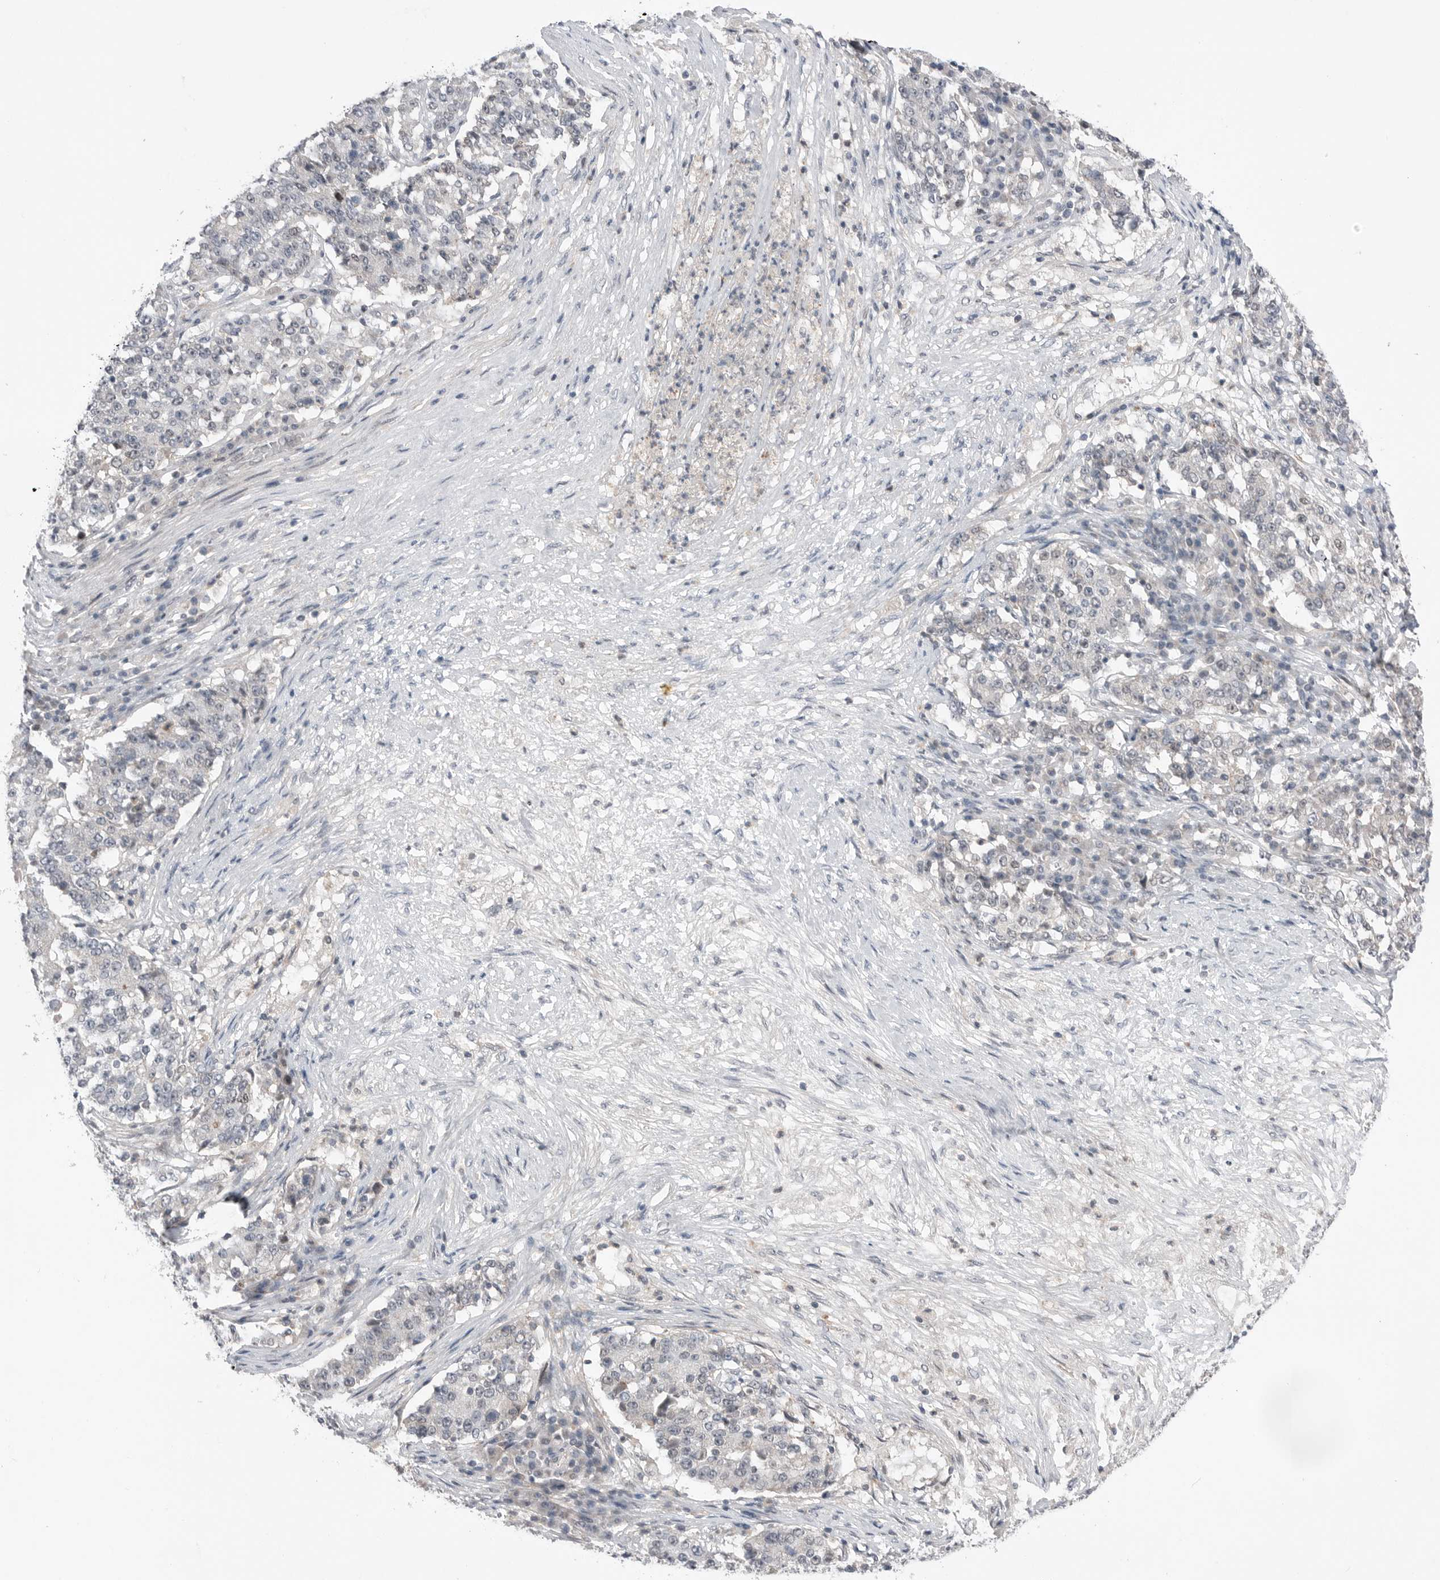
{"staining": {"intensity": "negative", "quantity": "none", "location": "none"}, "tissue": "stomach cancer", "cell_type": "Tumor cells", "image_type": "cancer", "snomed": [{"axis": "morphology", "description": "Adenocarcinoma, NOS"}, {"axis": "topography", "description": "Stomach"}], "caption": "Immunohistochemistry photomicrograph of stomach cancer (adenocarcinoma) stained for a protein (brown), which shows no expression in tumor cells. (DAB (3,3'-diaminobenzidine) IHC with hematoxylin counter stain).", "gene": "NTAQ1", "patient": {"sex": "male", "age": 59}}